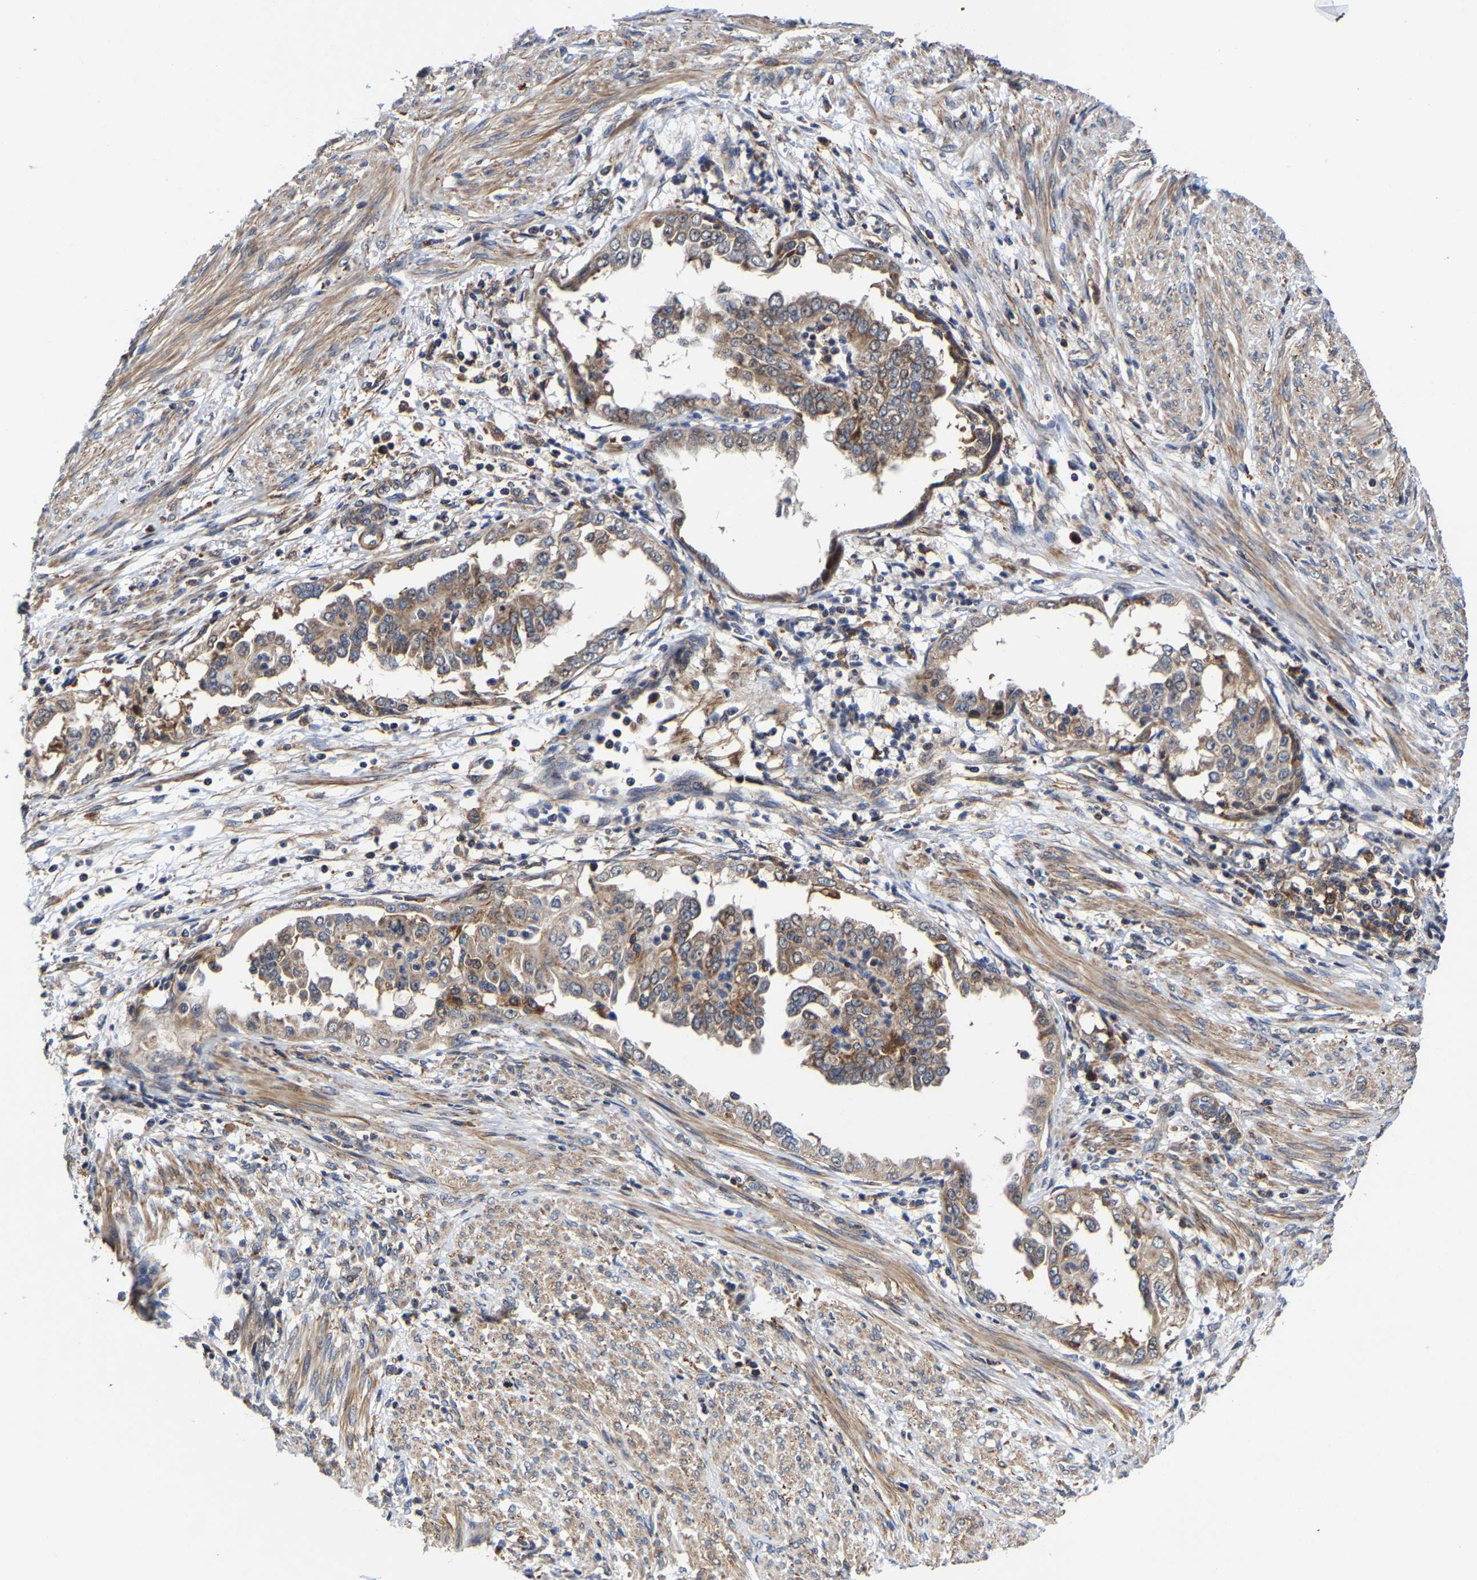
{"staining": {"intensity": "moderate", "quantity": ">75%", "location": "cytoplasmic/membranous"}, "tissue": "endometrial cancer", "cell_type": "Tumor cells", "image_type": "cancer", "snomed": [{"axis": "morphology", "description": "Adenocarcinoma, NOS"}, {"axis": "topography", "description": "Endometrium"}], "caption": "IHC of human adenocarcinoma (endometrial) displays medium levels of moderate cytoplasmic/membranous staining in about >75% of tumor cells. The staining was performed using DAB to visualize the protein expression in brown, while the nuclei were stained in blue with hematoxylin (Magnification: 20x).", "gene": "PFKFB3", "patient": {"sex": "female", "age": 85}}